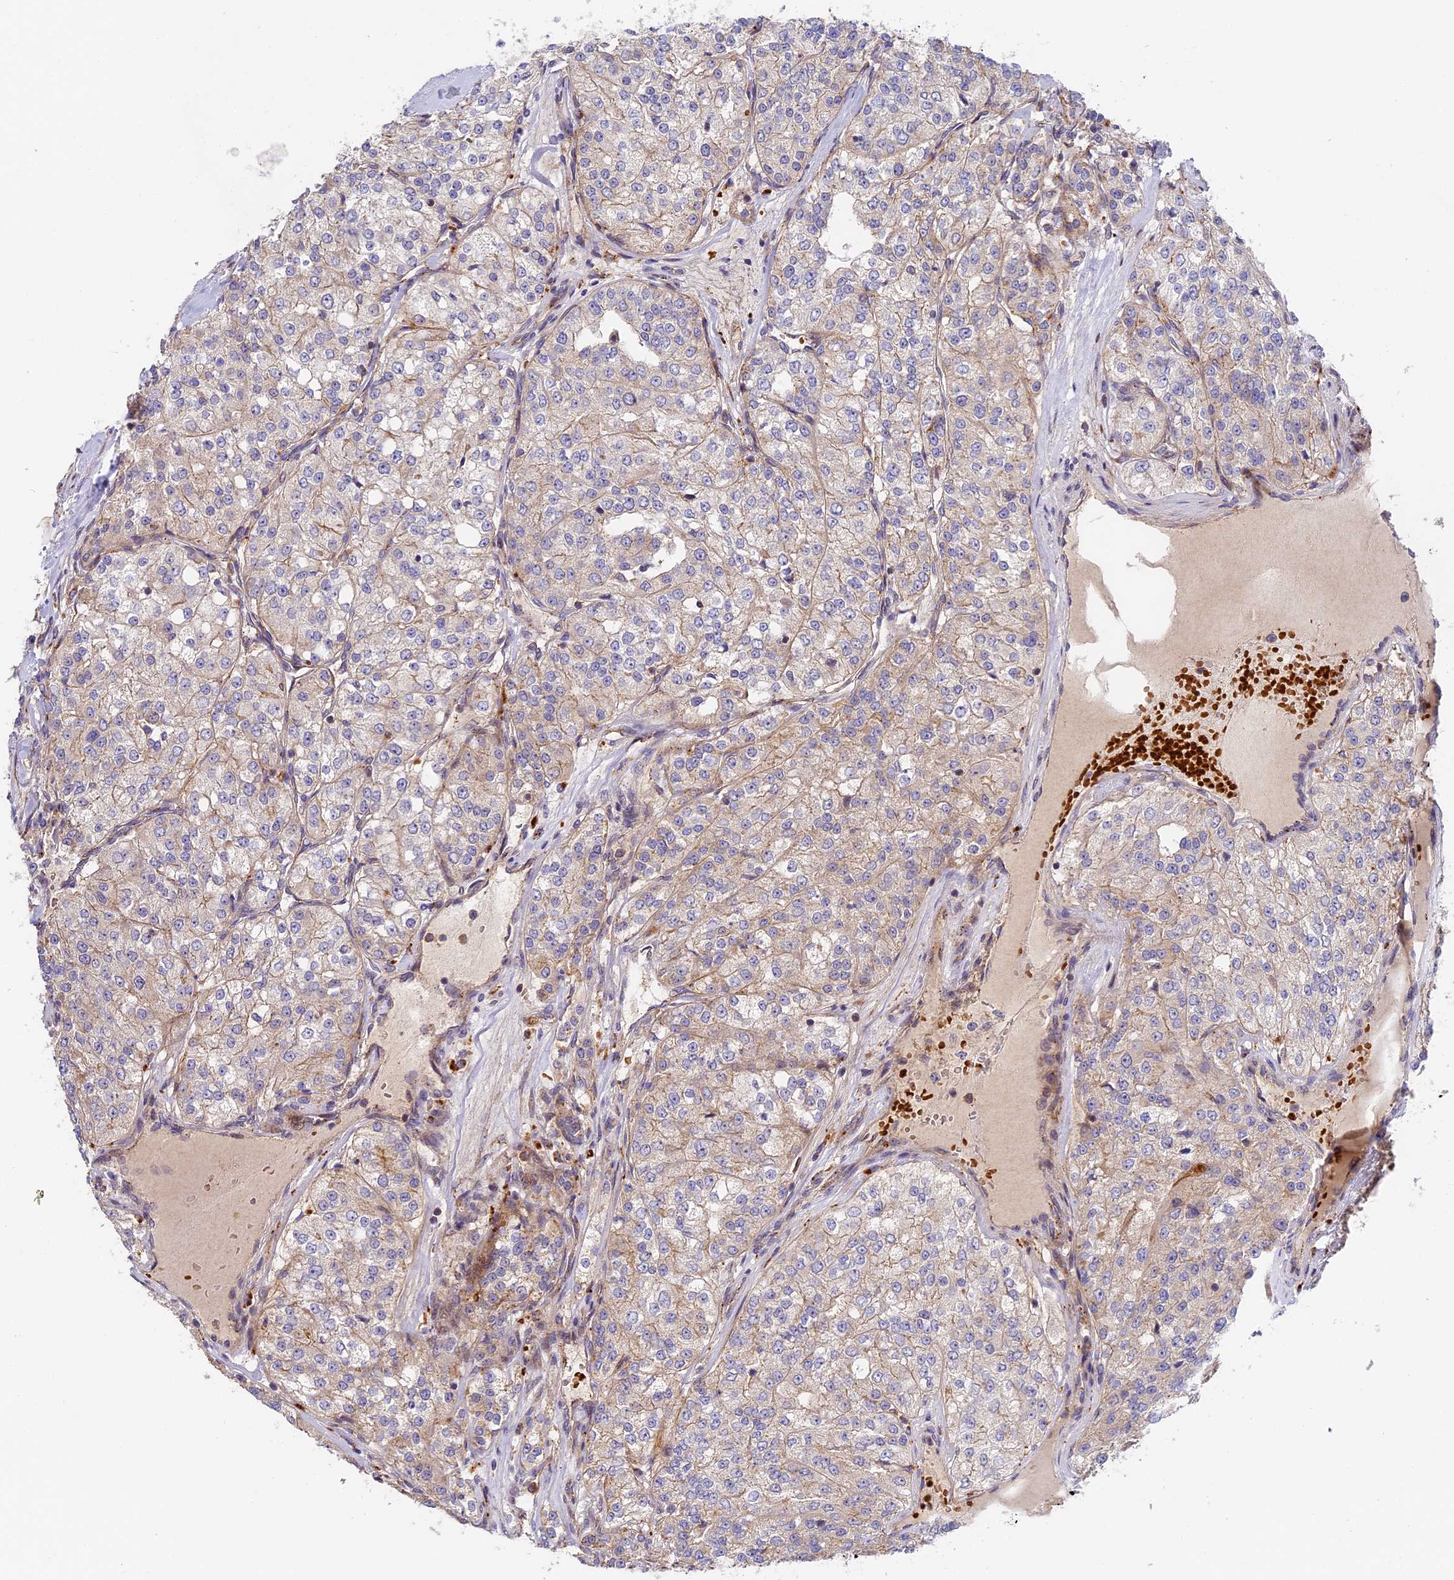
{"staining": {"intensity": "negative", "quantity": "none", "location": "none"}, "tissue": "renal cancer", "cell_type": "Tumor cells", "image_type": "cancer", "snomed": [{"axis": "morphology", "description": "Adenocarcinoma, NOS"}, {"axis": "topography", "description": "Kidney"}], "caption": "Histopathology image shows no protein positivity in tumor cells of renal cancer tissue. (DAB immunohistochemistry (IHC) with hematoxylin counter stain).", "gene": "MISP3", "patient": {"sex": "female", "age": 63}}